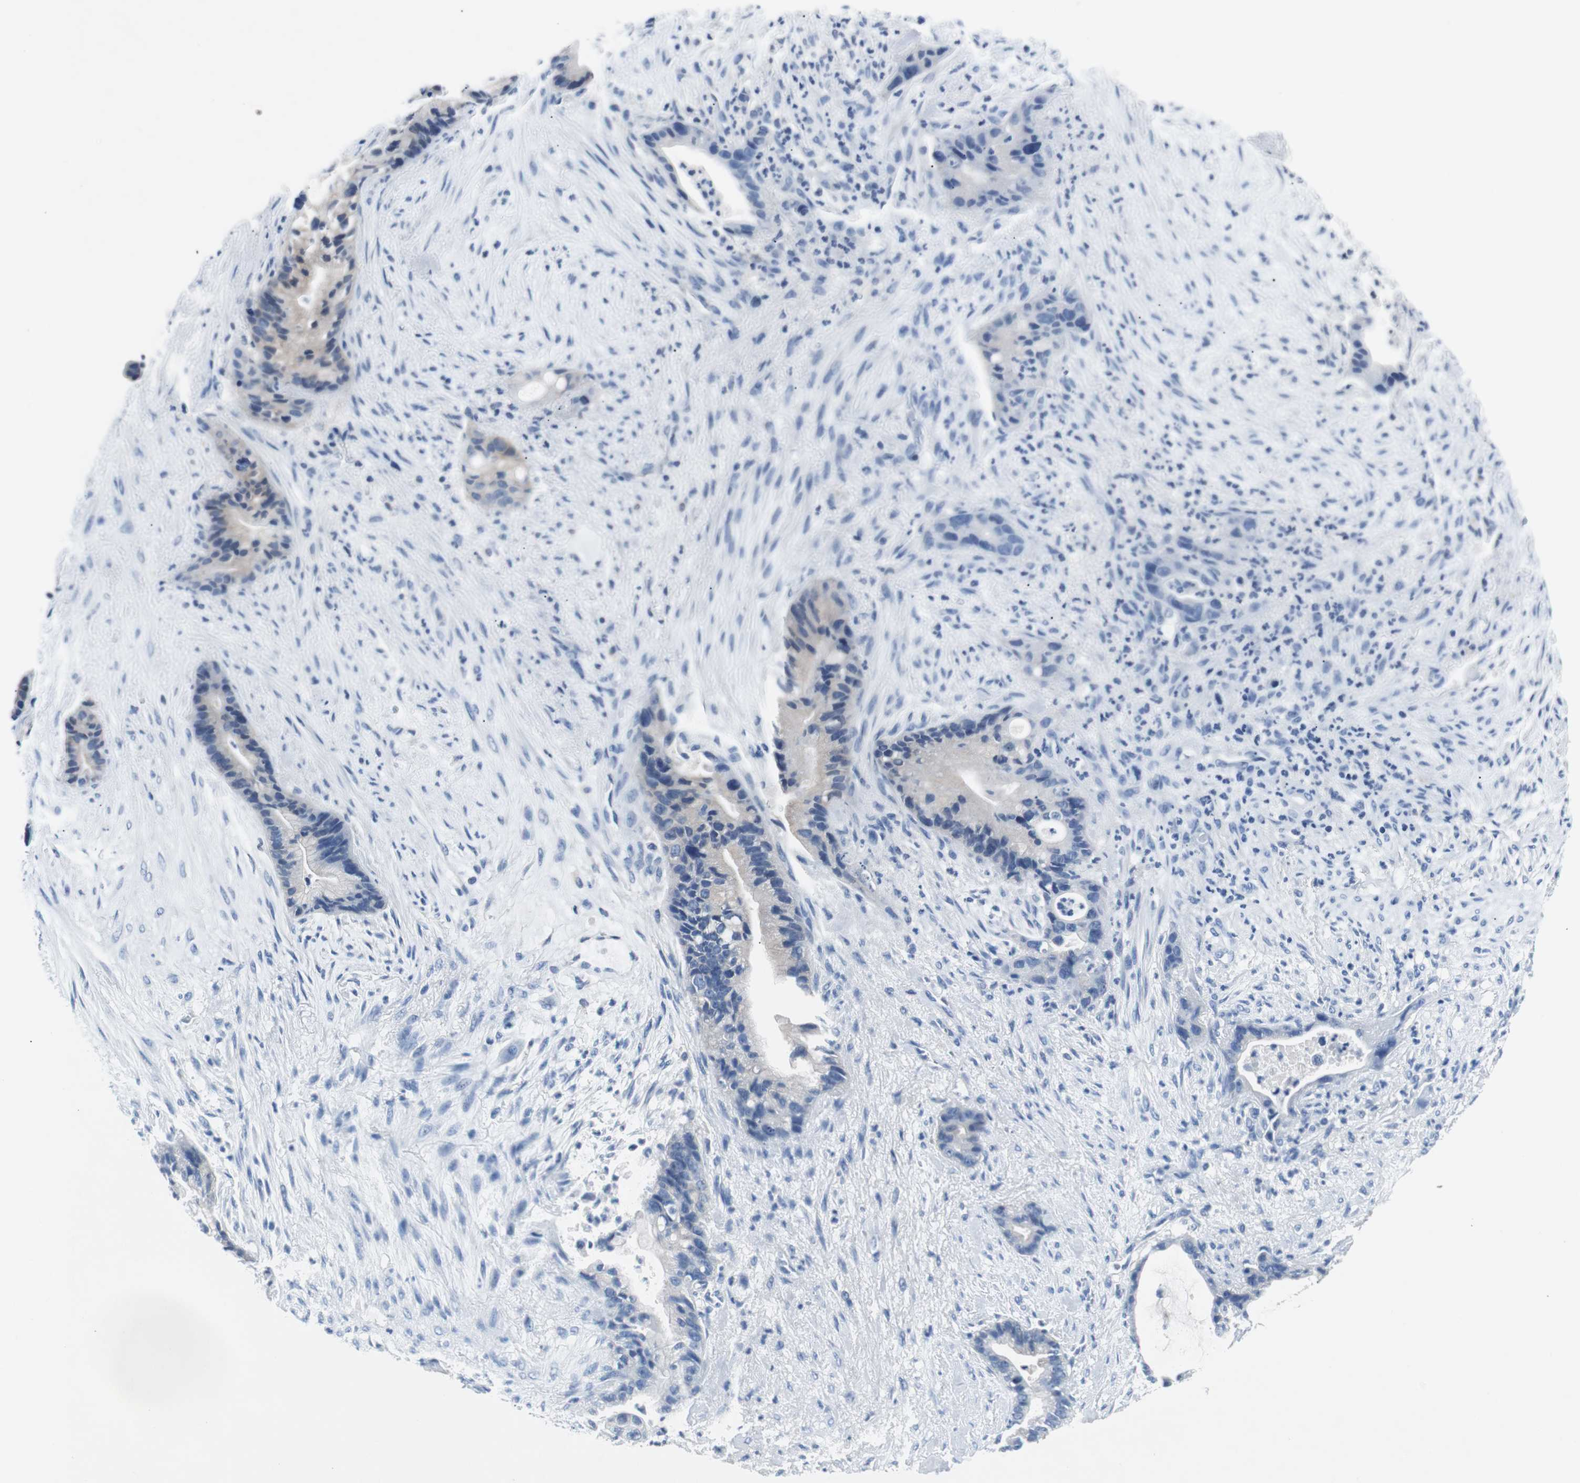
{"staining": {"intensity": "weak", "quantity": "<25%", "location": "cytoplasmic/membranous"}, "tissue": "liver cancer", "cell_type": "Tumor cells", "image_type": "cancer", "snomed": [{"axis": "morphology", "description": "Cholangiocarcinoma"}, {"axis": "topography", "description": "Liver"}], "caption": "Human liver cancer stained for a protein using immunohistochemistry (IHC) exhibits no expression in tumor cells.", "gene": "EEF2K", "patient": {"sex": "female", "age": 55}}